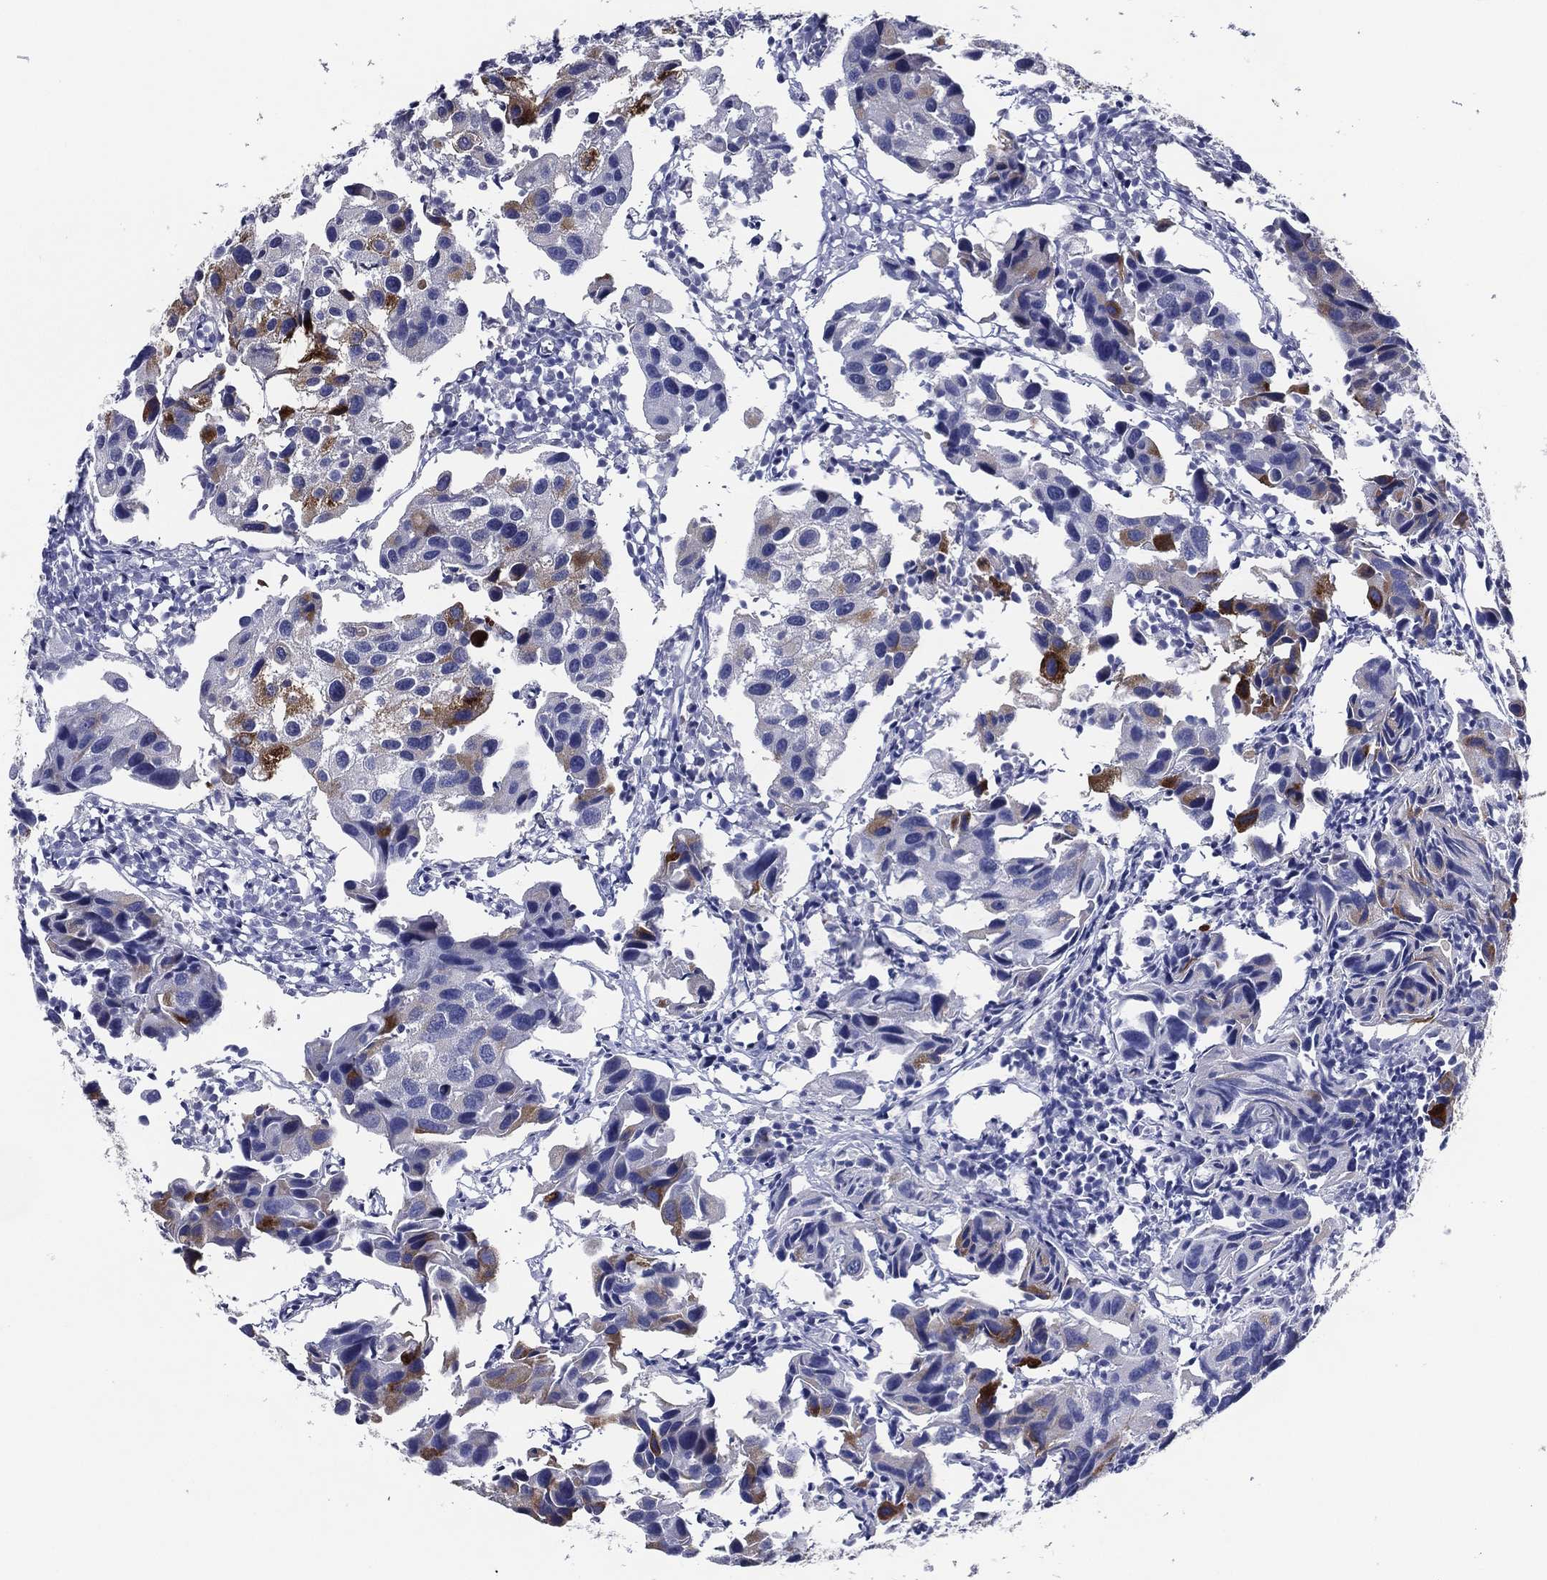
{"staining": {"intensity": "moderate", "quantity": "<25%", "location": "cytoplasmic/membranous"}, "tissue": "urothelial cancer", "cell_type": "Tumor cells", "image_type": "cancer", "snomed": [{"axis": "morphology", "description": "Urothelial carcinoma, High grade"}, {"axis": "topography", "description": "Urinary bladder"}], "caption": "Immunohistochemical staining of human urothelial cancer displays moderate cytoplasmic/membranous protein staining in approximately <25% of tumor cells.", "gene": "ACE2", "patient": {"sex": "male", "age": 79}}